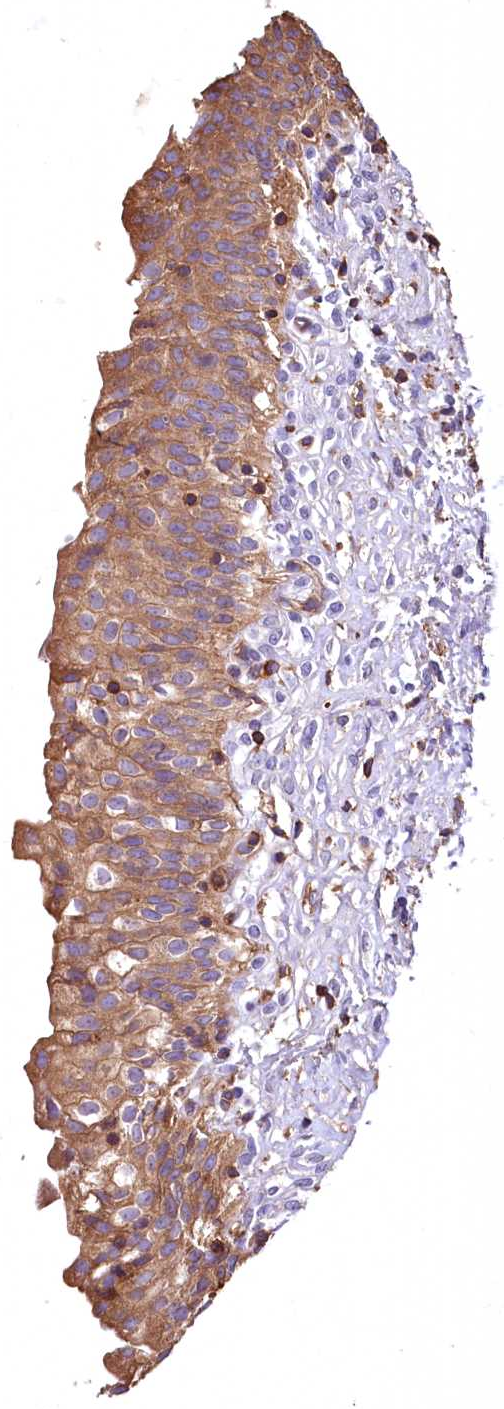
{"staining": {"intensity": "moderate", "quantity": ">75%", "location": "cytoplasmic/membranous"}, "tissue": "urinary bladder", "cell_type": "Urothelial cells", "image_type": "normal", "snomed": [{"axis": "morphology", "description": "Normal tissue, NOS"}, {"axis": "topography", "description": "Urinary bladder"}], "caption": "Normal urinary bladder shows moderate cytoplasmic/membranous expression in about >75% of urothelial cells, visualized by immunohistochemistry. The staining is performed using DAB (3,3'-diaminobenzidine) brown chromogen to label protein expression. The nuclei are counter-stained blue using hematoxylin.", "gene": "RARS2", "patient": {"sex": "male", "age": 55}}